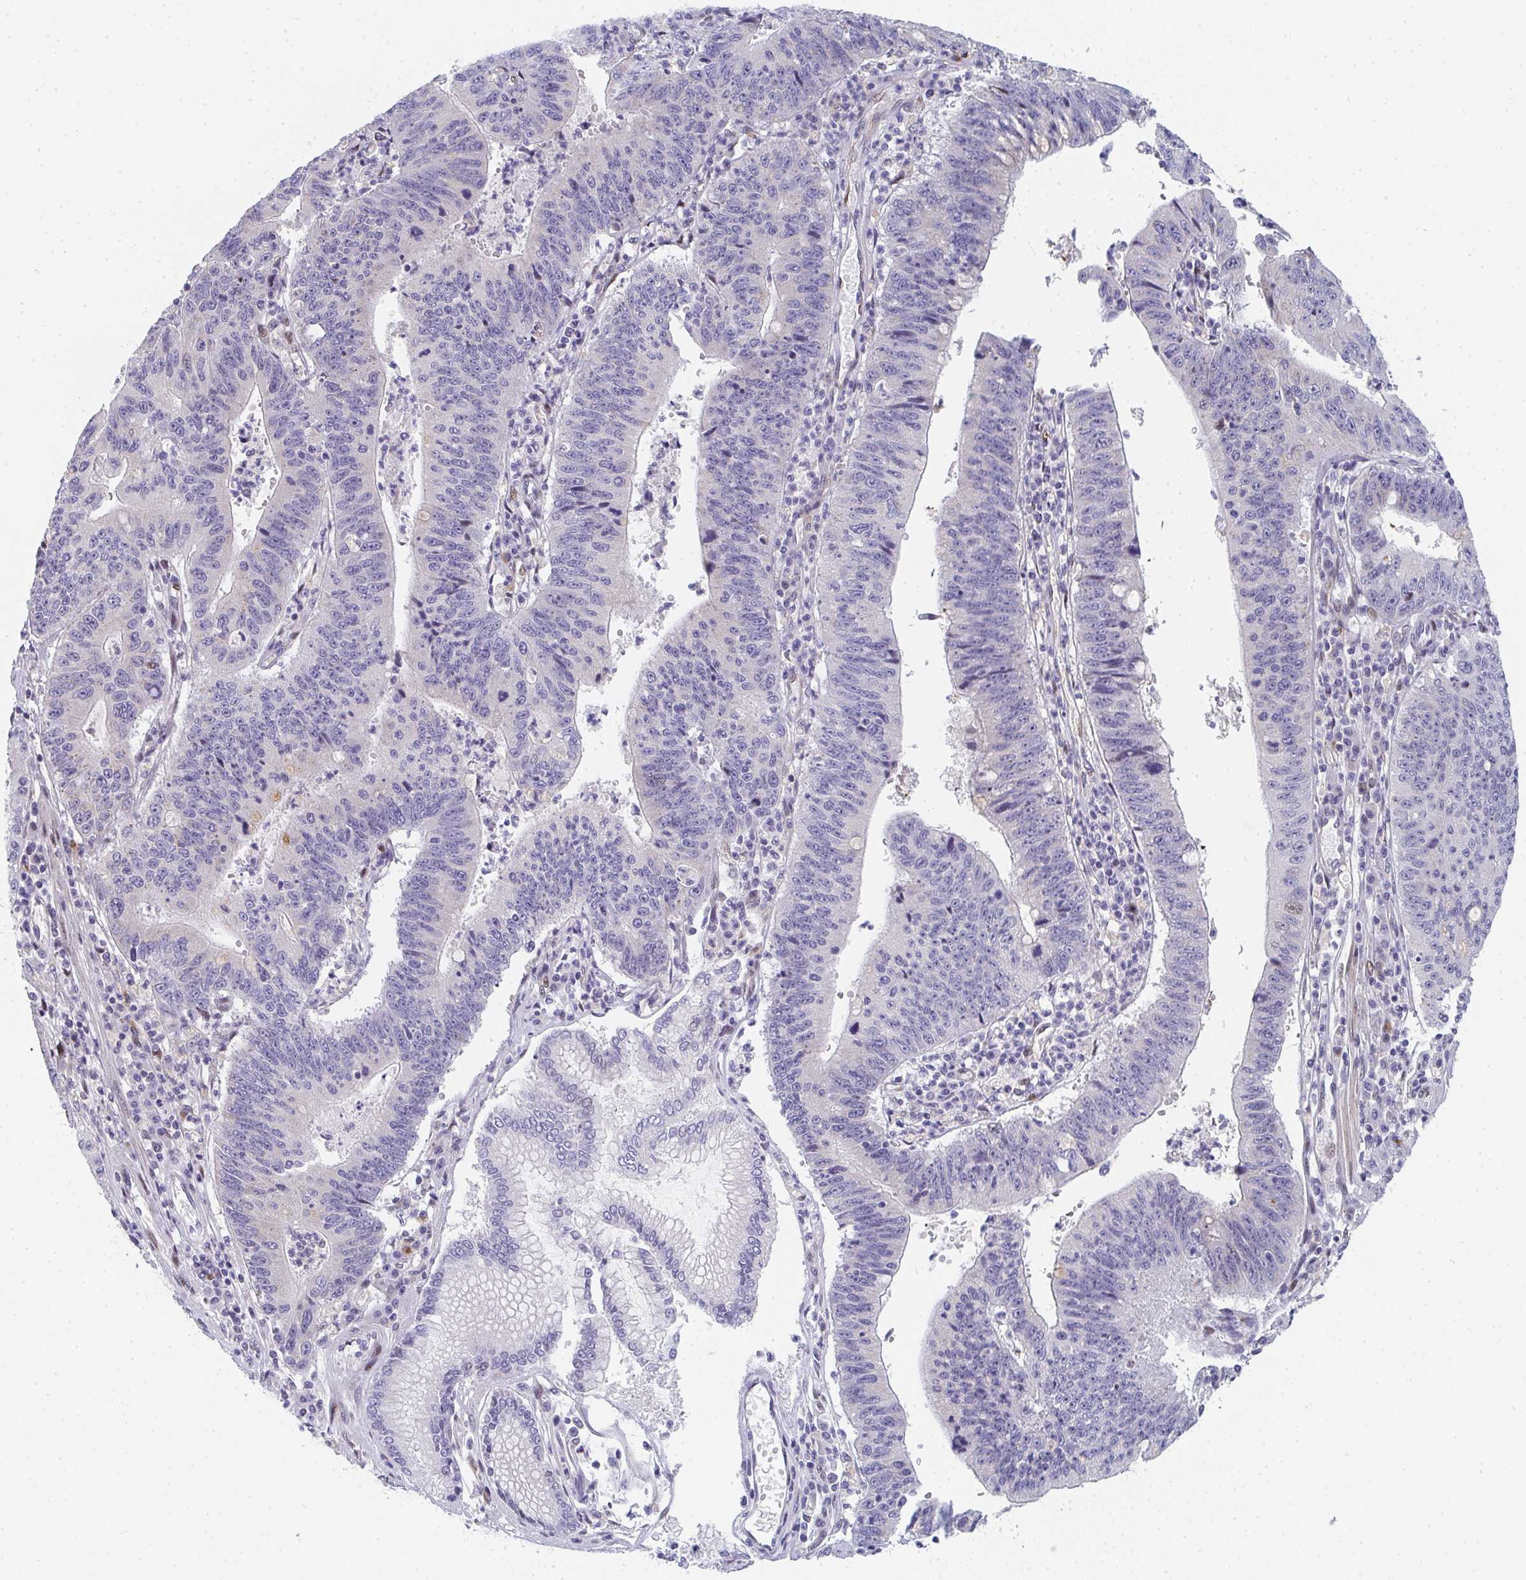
{"staining": {"intensity": "moderate", "quantity": "<25%", "location": "nuclear"}, "tissue": "stomach cancer", "cell_type": "Tumor cells", "image_type": "cancer", "snomed": [{"axis": "morphology", "description": "Adenocarcinoma, NOS"}, {"axis": "topography", "description": "Stomach"}], "caption": "Brown immunohistochemical staining in human stomach adenocarcinoma displays moderate nuclear positivity in about <25% of tumor cells.", "gene": "ZIC3", "patient": {"sex": "male", "age": 59}}